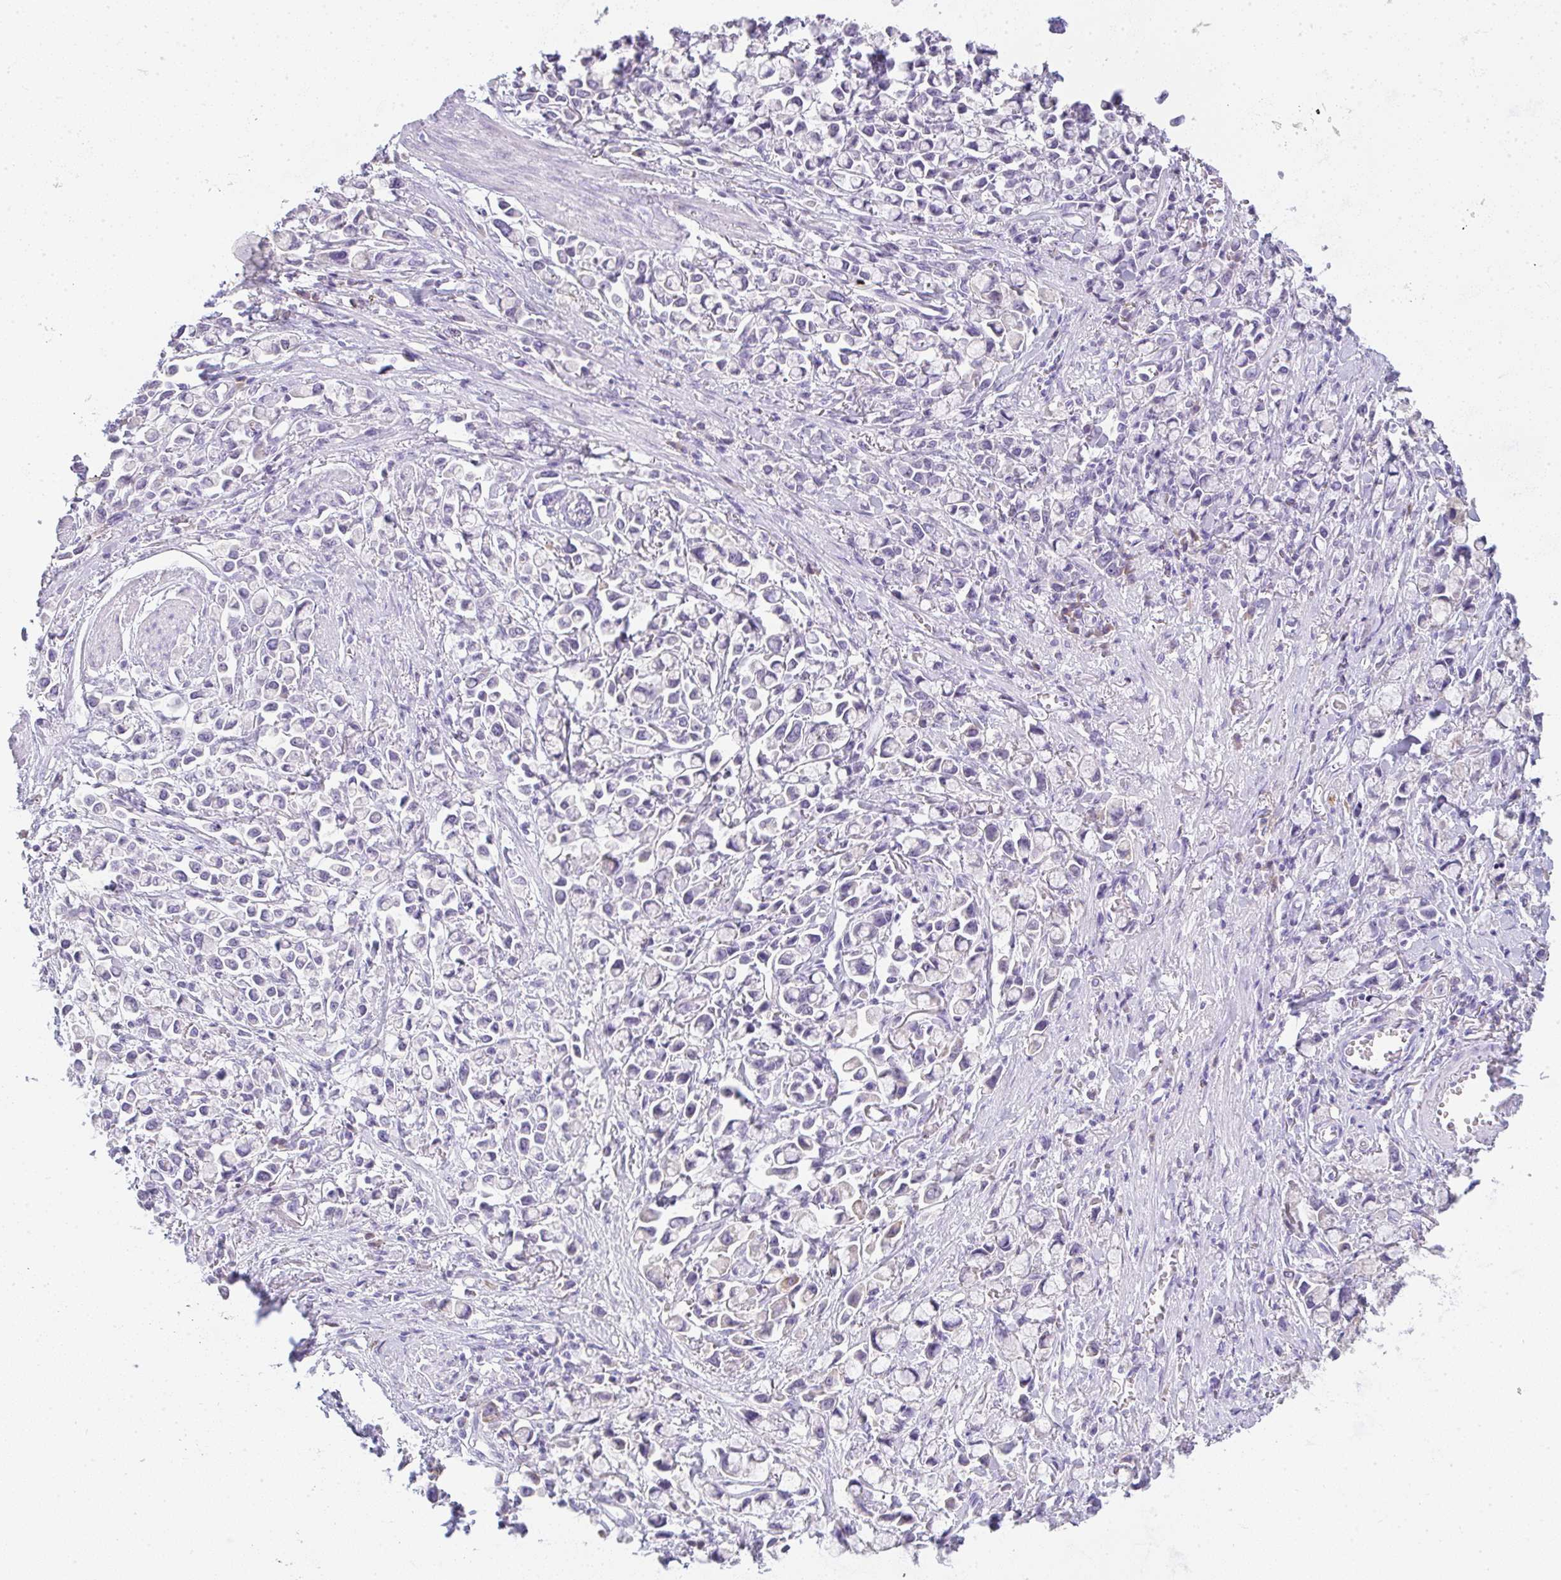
{"staining": {"intensity": "negative", "quantity": "none", "location": "none"}, "tissue": "stomach cancer", "cell_type": "Tumor cells", "image_type": "cancer", "snomed": [{"axis": "morphology", "description": "Adenocarcinoma, NOS"}, {"axis": "topography", "description": "Stomach"}], "caption": "High power microscopy histopathology image of an IHC histopathology image of stomach adenocarcinoma, revealing no significant positivity in tumor cells.", "gene": "LPAR4", "patient": {"sex": "female", "age": 81}}